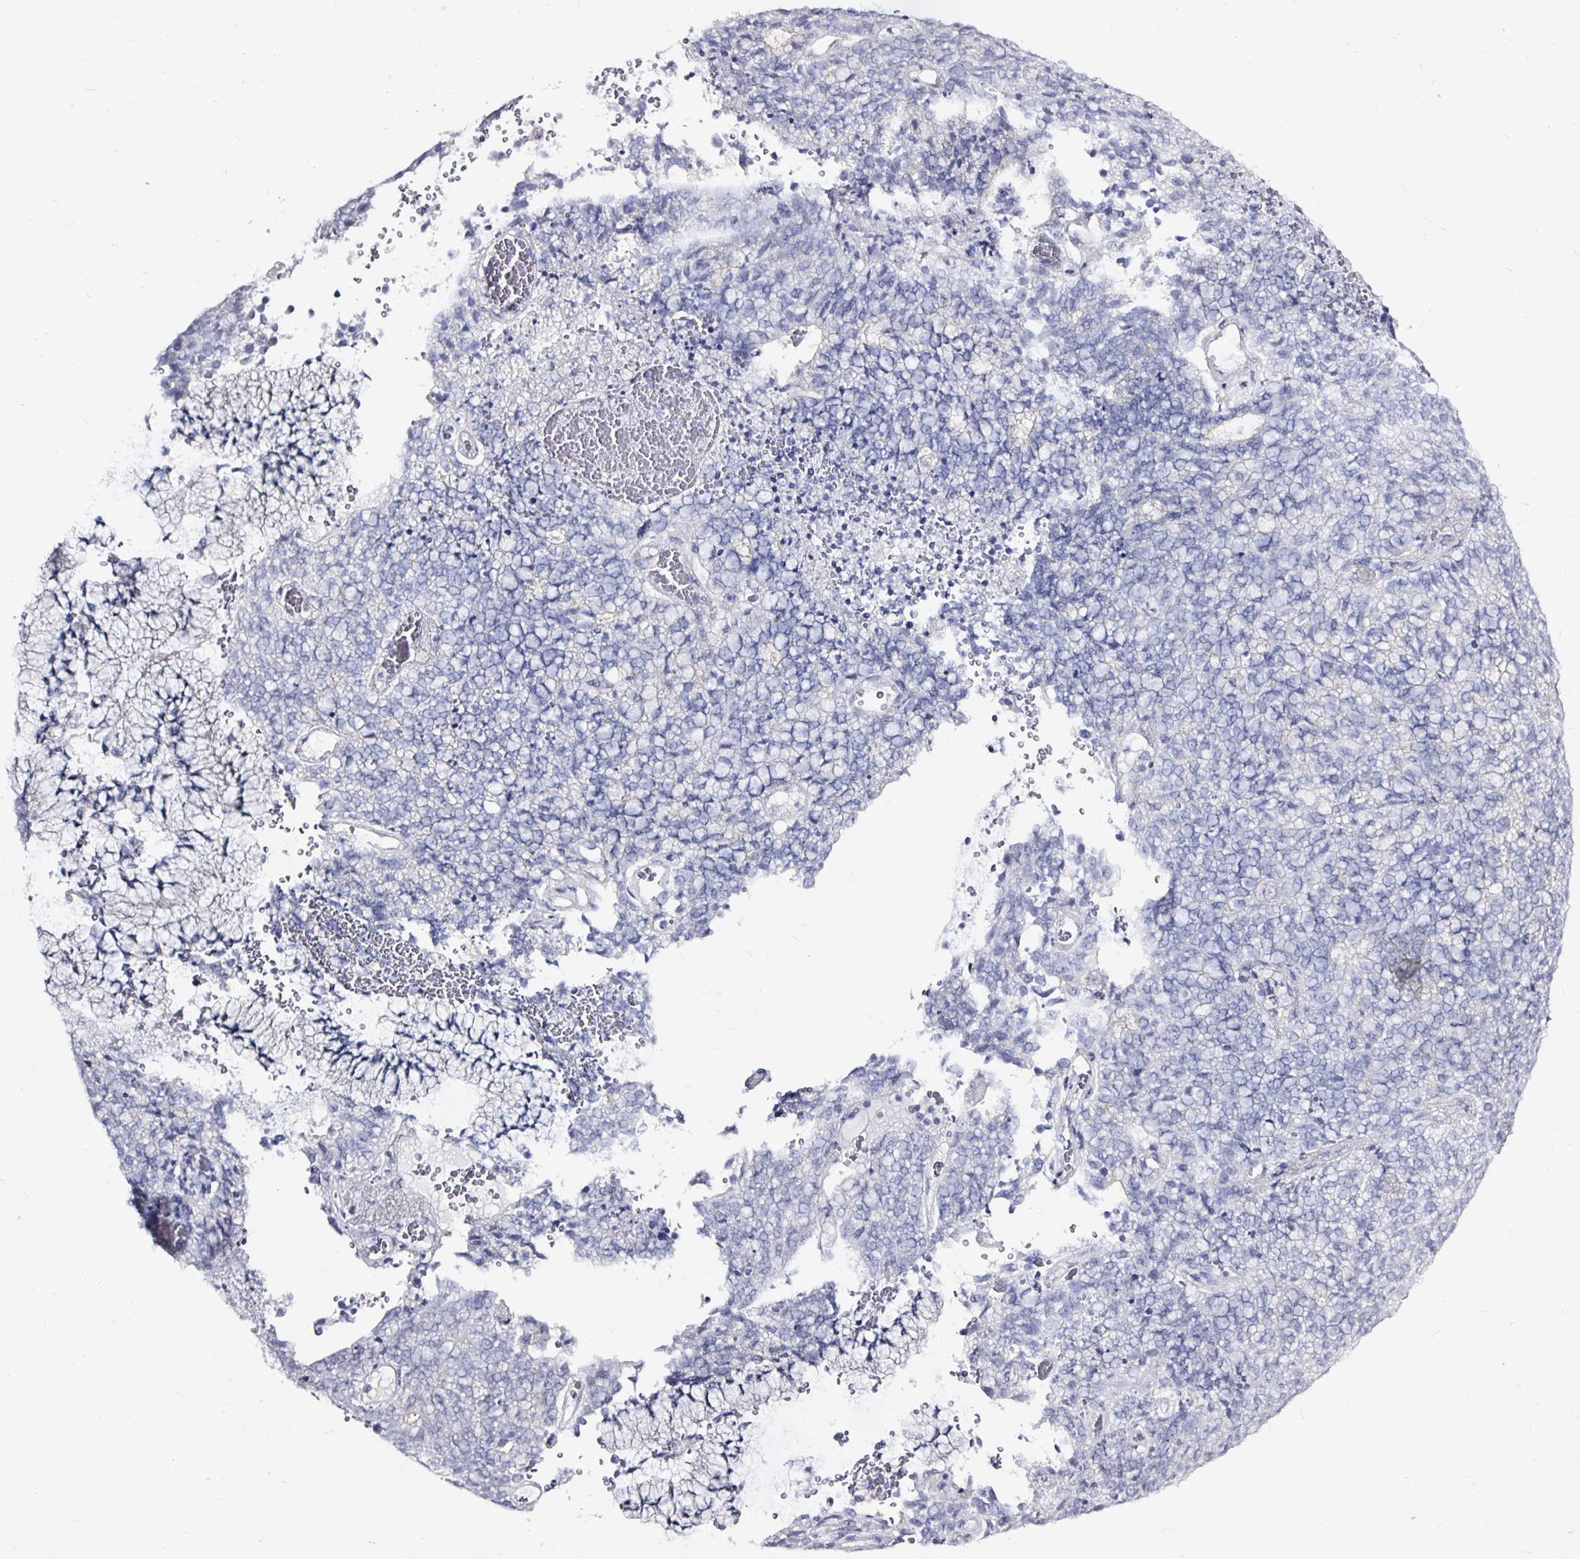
{"staining": {"intensity": "negative", "quantity": "none", "location": "none"}, "tissue": "cervical cancer", "cell_type": "Tumor cells", "image_type": "cancer", "snomed": [{"axis": "morphology", "description": "Adenocarcinoma, NOS"}, {"axis": "topography", "description": "Cervix"}], "caption": "Human cervical cancer stained for a protein using IHC displays no positivity in tumor cells.", "gene": "LUZP4", "patient": {"sex": "female", "age": 38}}